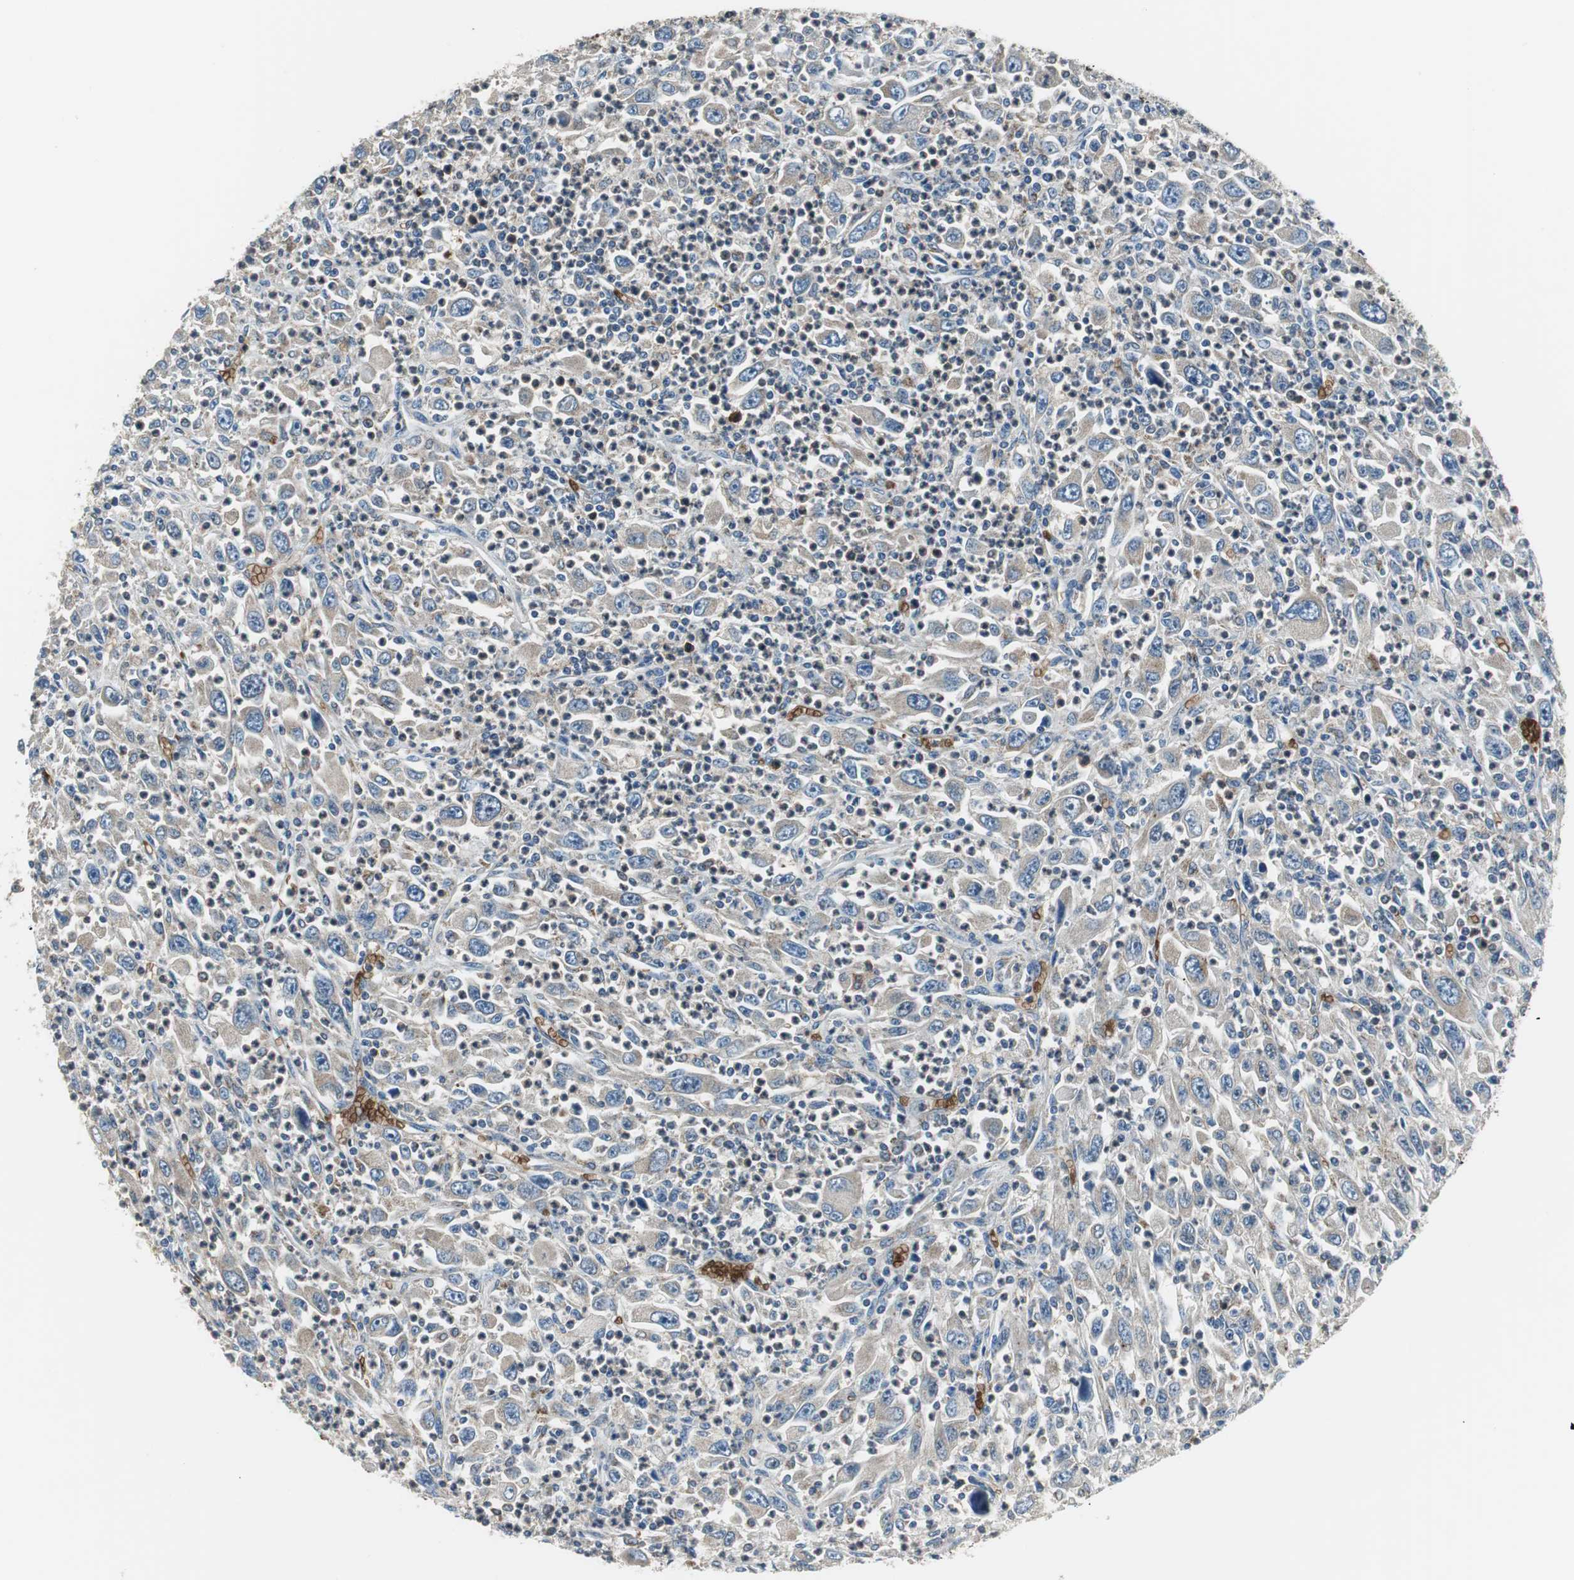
{"staining": {"intensity": "weak", "quantity": "25%-75%", "location": "cytoplasmic/membranous"}, "tissue": "melanoma", "cell_type": "Tumor cells", "image_type": "cancer", "snomed": [{"axis": "morphology", "description": "Malignant melanoma, Metastatic site"}, {"axis": "topography", "description": "Skin"}], "caption": "Approximately 25%-75% of tumor cells in human malignant melanoma (metastatic site) display weak cytoplasmic/membranous protein expression as visualized by brown immunohistochemical staining.", "gene": "PI4KB", "patient": {"sex": "female", "age": 56}}